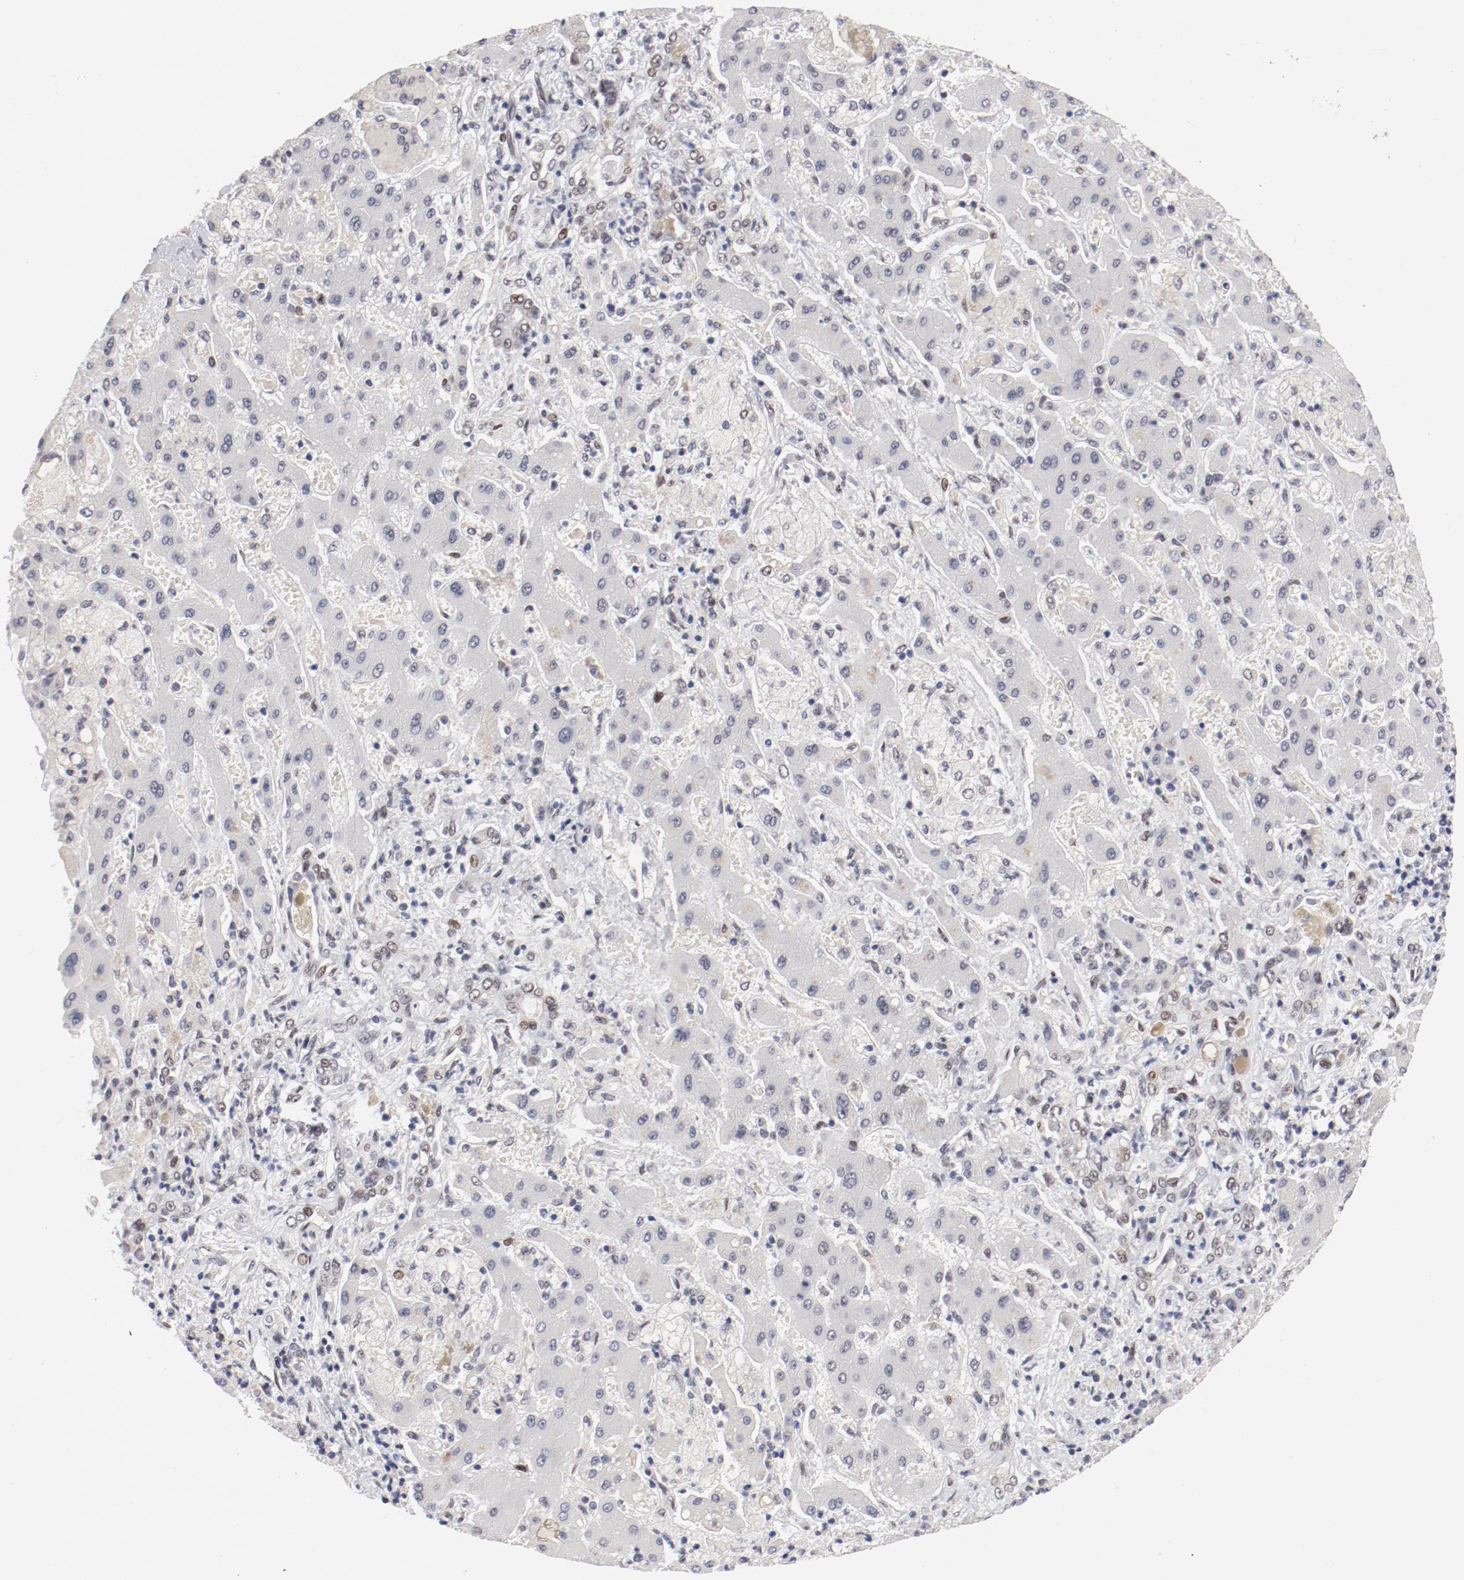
{"staining": {"intensity": "weak", "quantity": "<25%", "location": "nuclear"}, "tissue": "liver cancer", "cell_type": "Tumor cells", "image_type": "cancer", "snomed": [{"axis": "morphology", "description": "Cholangiocarcinoma"}, {"axis": "topography", "description": "Liver"}], "caption": "Immunohistochemistry (IHC) of cholangiocarcinoma (liver) displays no expression in tumor cells.", "gene": "FSCB", "patient": {"sex": "male", "age": 50}}